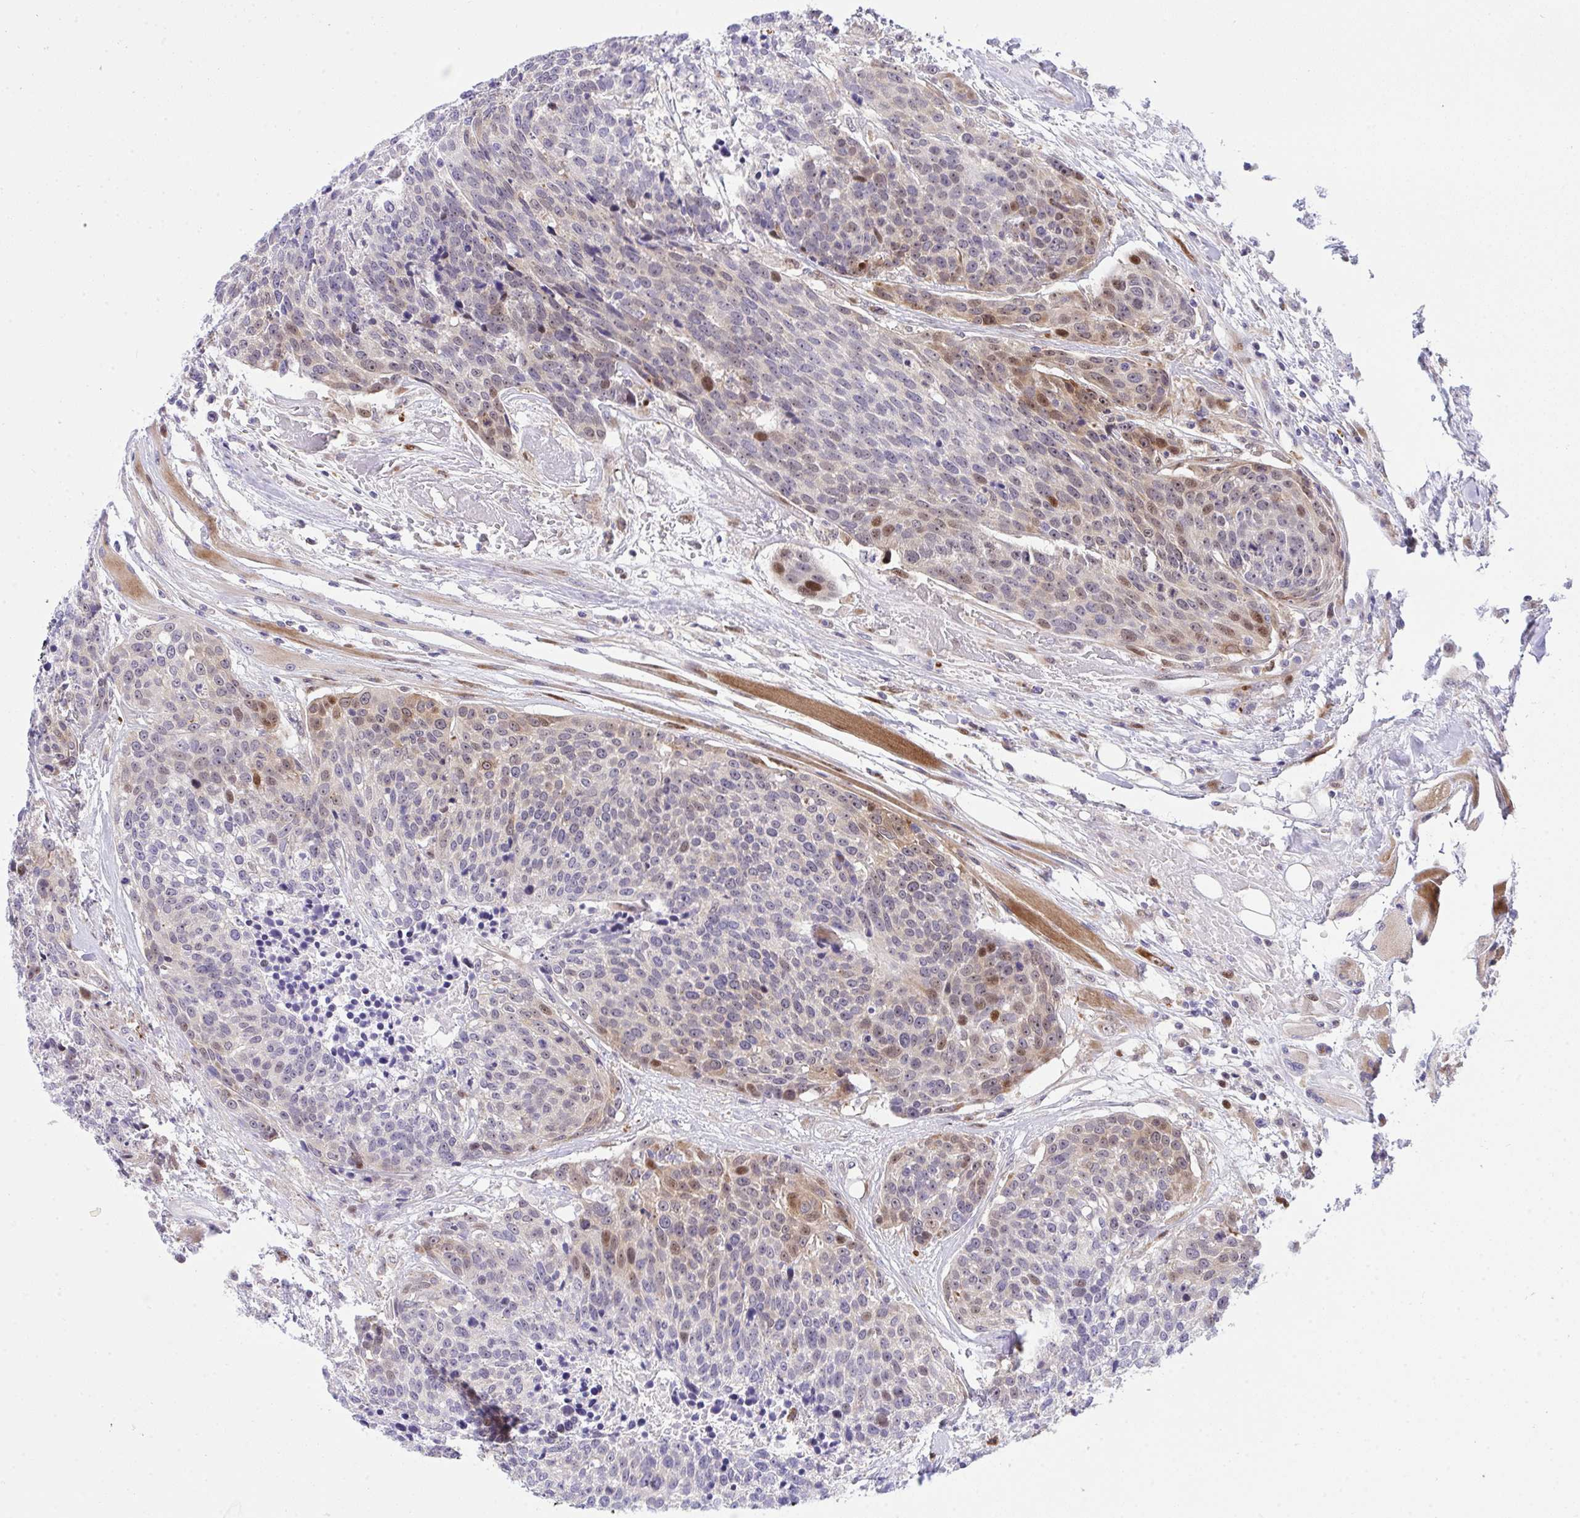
{"staining": {"intensity": "moderate", "quantity": "<25%", "location": "nuclear"}, "tissue": "head and neck cancer", "cell_type": "Tumor cells", "image_type": "cancer", "snomed": [{"axis": "morphology", "description": "Squamous cell carcinoma, NOS"}, {"axis": "topography", "description": "Oral tissue"}, {"axis": "topography", "description": "Head-Neck"}], "caption": "IHC histopathology image of neoplastic tissue: head and neck cancer (squamous cell carcinoma) stained using immunohistochemistry (IHC) exhibits low levels of moderate protein expression localized specifically in the nuclear of tumor cells, appearing as a nuclear brown color.", "gene": "ZNF554", "patient": {"sex": "male", "age": 64}}